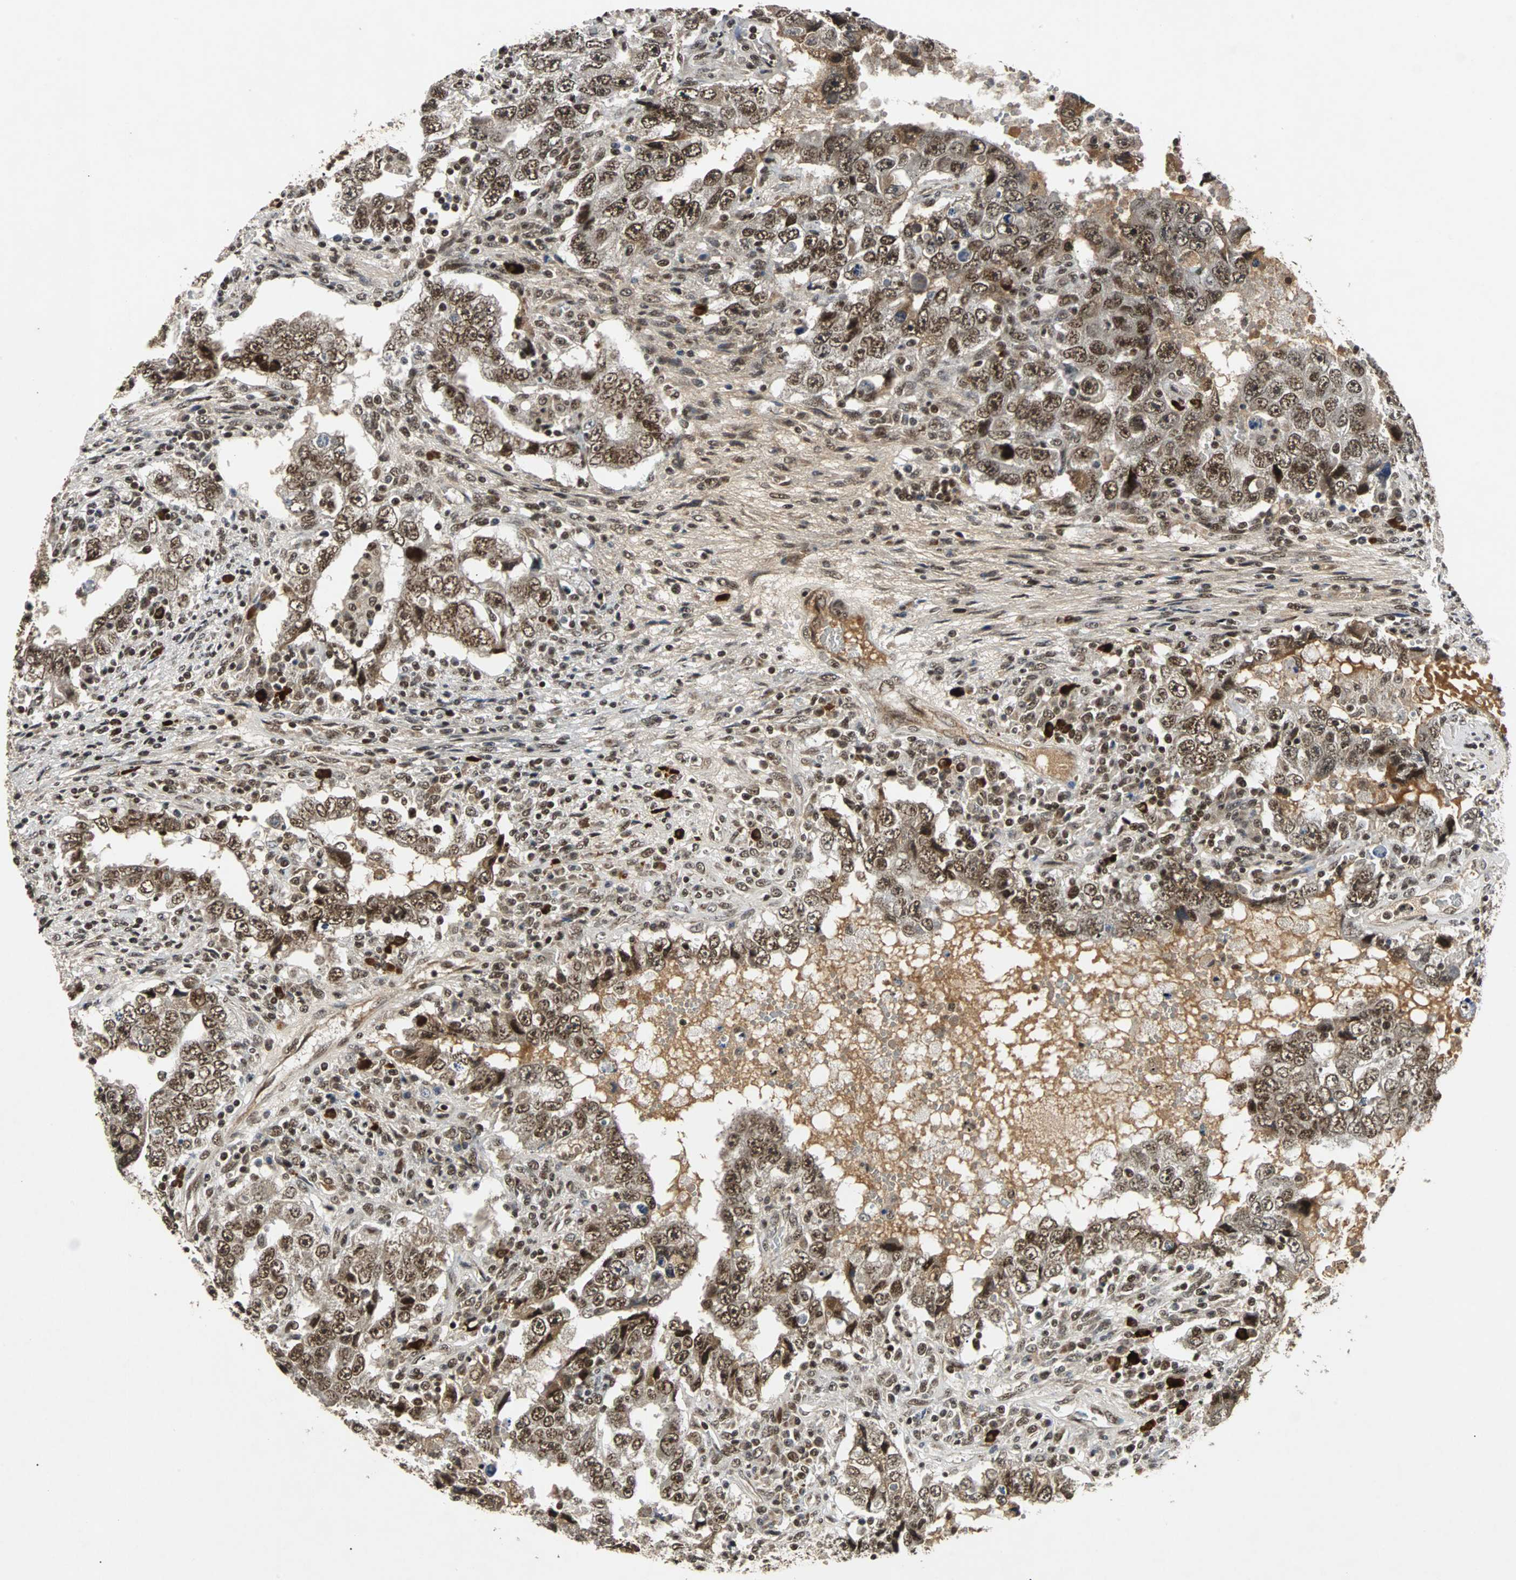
{"staining": {"intensity": "strong", "quantity": ">75%", "location": "nuclear"}, "tissue": "testis cancer", "cell_type": "Tumor cells", "image_type": "cancer", "snomed": [{"axis": "morphology", "description": "Carcinoma, Embryonal, NOS"}, {"axis": "topography", "description": "Testis"}], "caption": "A brown stain shows strong nuclear staining of a protein in embryonal carcinoma (testis) tumor cells.", "gene": "TAF5", "patient": {"sex": "male", "age": 26}}